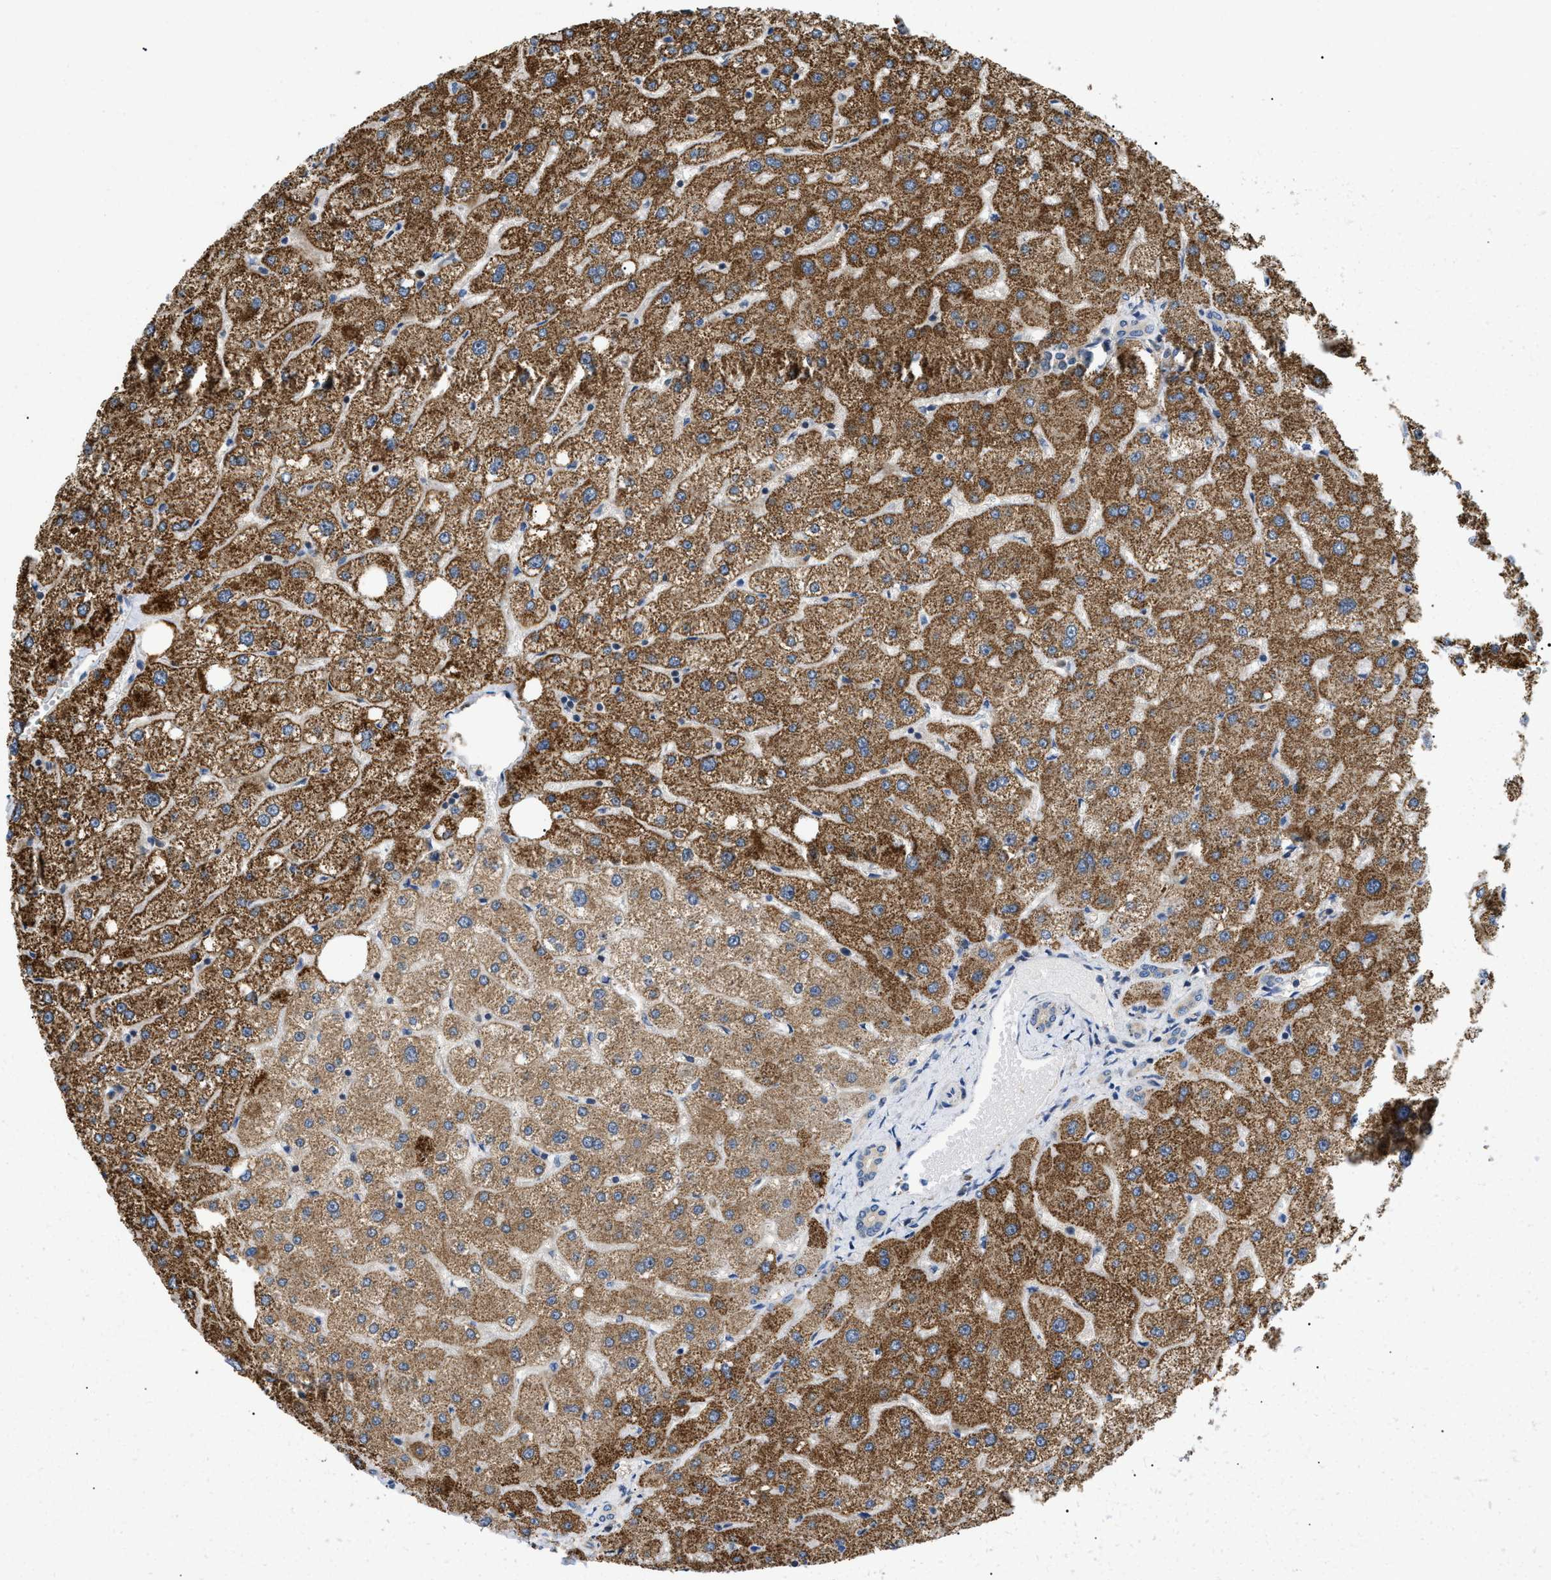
{"staining": {"intensity": "weak", "quantity": ">75%", "location": "cytoplasmic/membranous"}, "tissue": "liver", "cell_type": "Cholangiocytes", "image_type": "normal", "snomed": [{"axis": "morphology", "description": "Normal tissue, NOS"}, {"axis": "topography", "description": "Liver"}], "caption": "Cholangiocytes display low levels of weak cytoplasmic/membranous expression in about >75% of cells in normal liver.", "gene": "ZBTB11", "patient": {"sex": "male", "age": 73}}